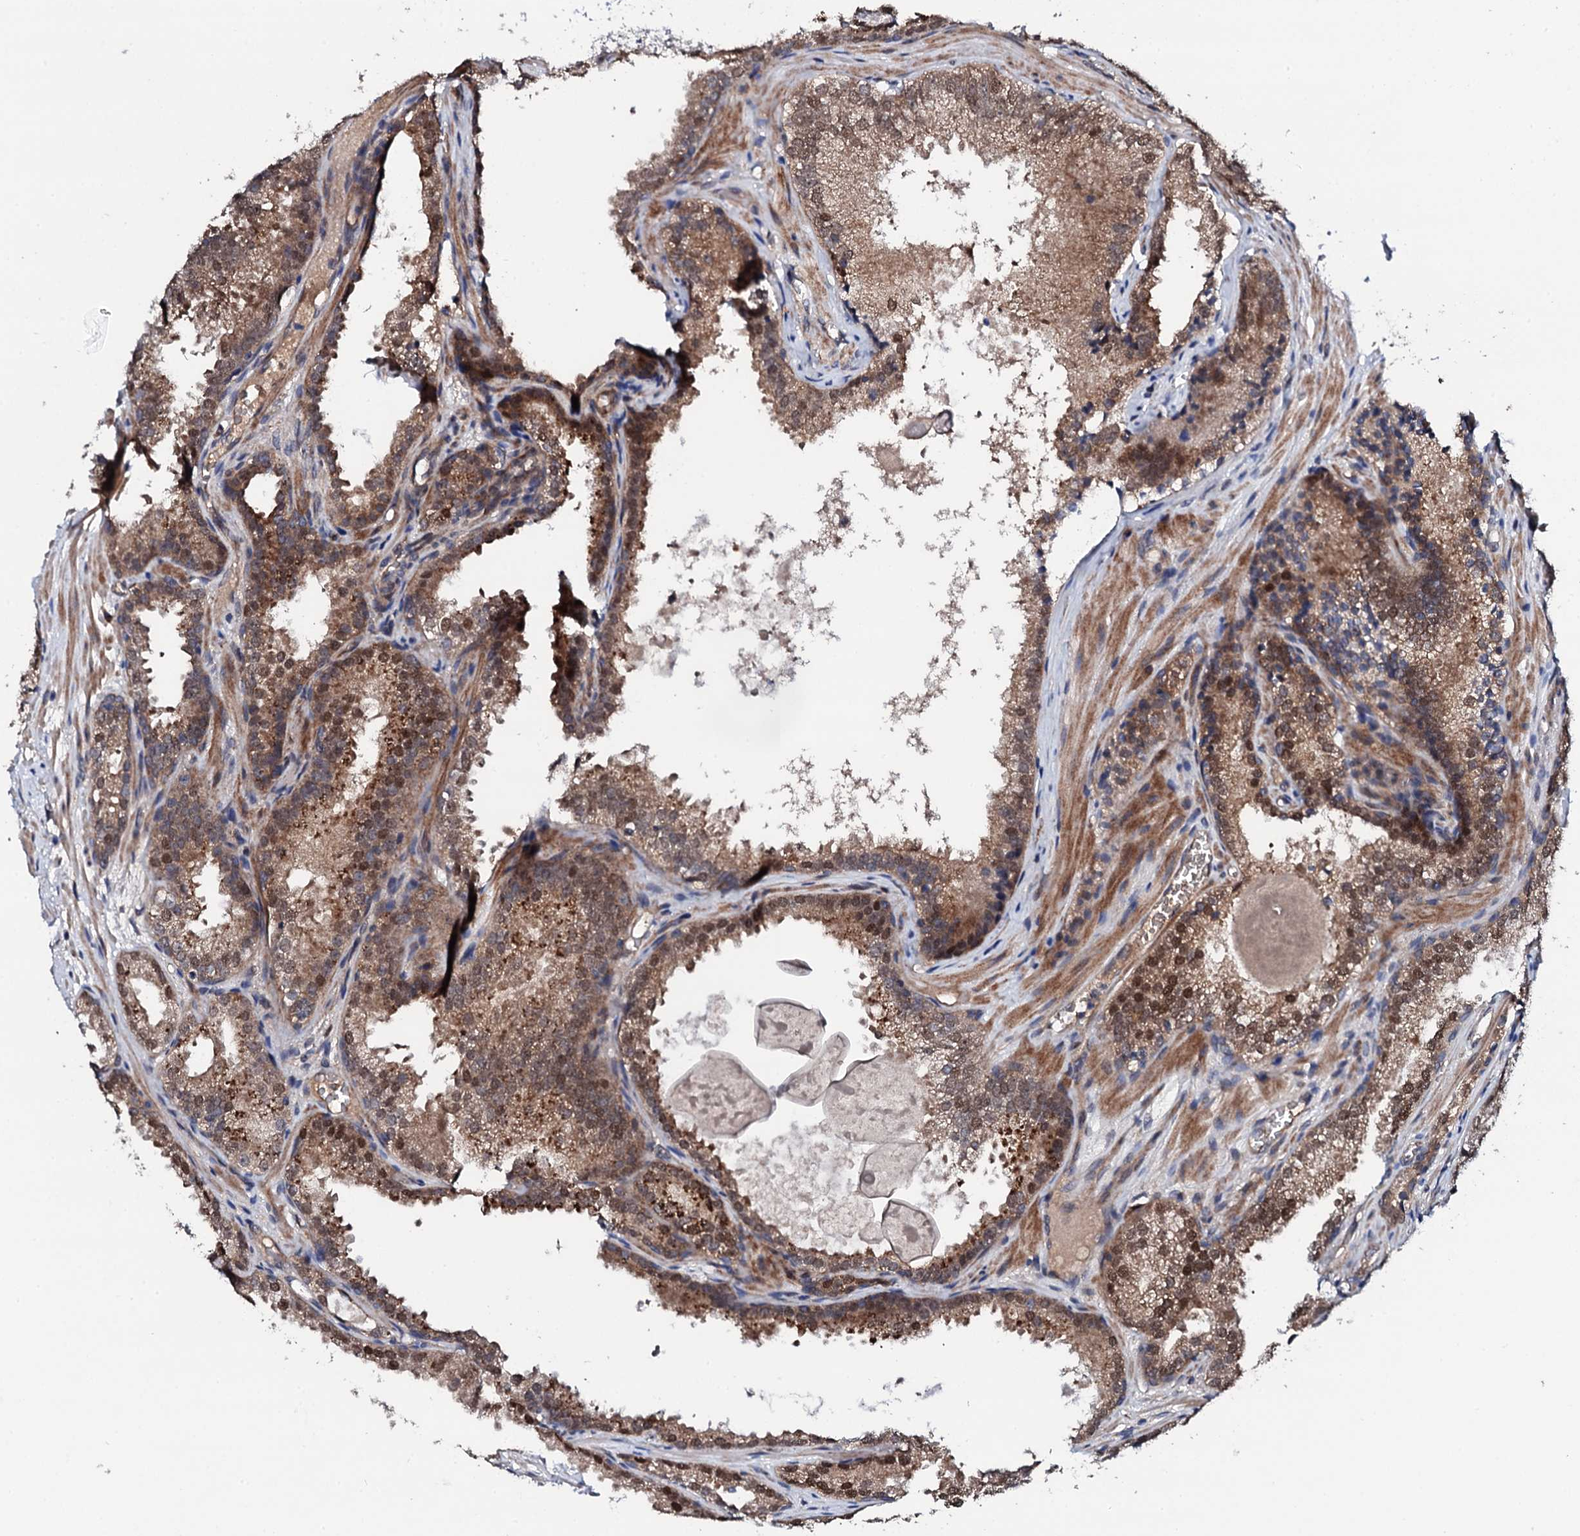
{"staining": {"intensity": "moderate", "quantity": ">75%", "location": "cytoplasmic/membranous,nuclear"}, "tissue": "prostate cancer", "cell_type": "Tumor cells", "image_type": "cancer", "snomed": [{"axis": "morphology", "description": "Adenocarcinoma, High grade"}, {"axis": "topography", "description": "Prostate"}], "caption": "A high-resolution micrograph shows immunohistochemistry (IHC) staining of prostate cancer, which exhibits moderate cytoplasmic/membranous and nuclear positivity in about >75% of tumor cells.", "gene": "IP6K1", "patient": {"sex": "male", "age": 69}}